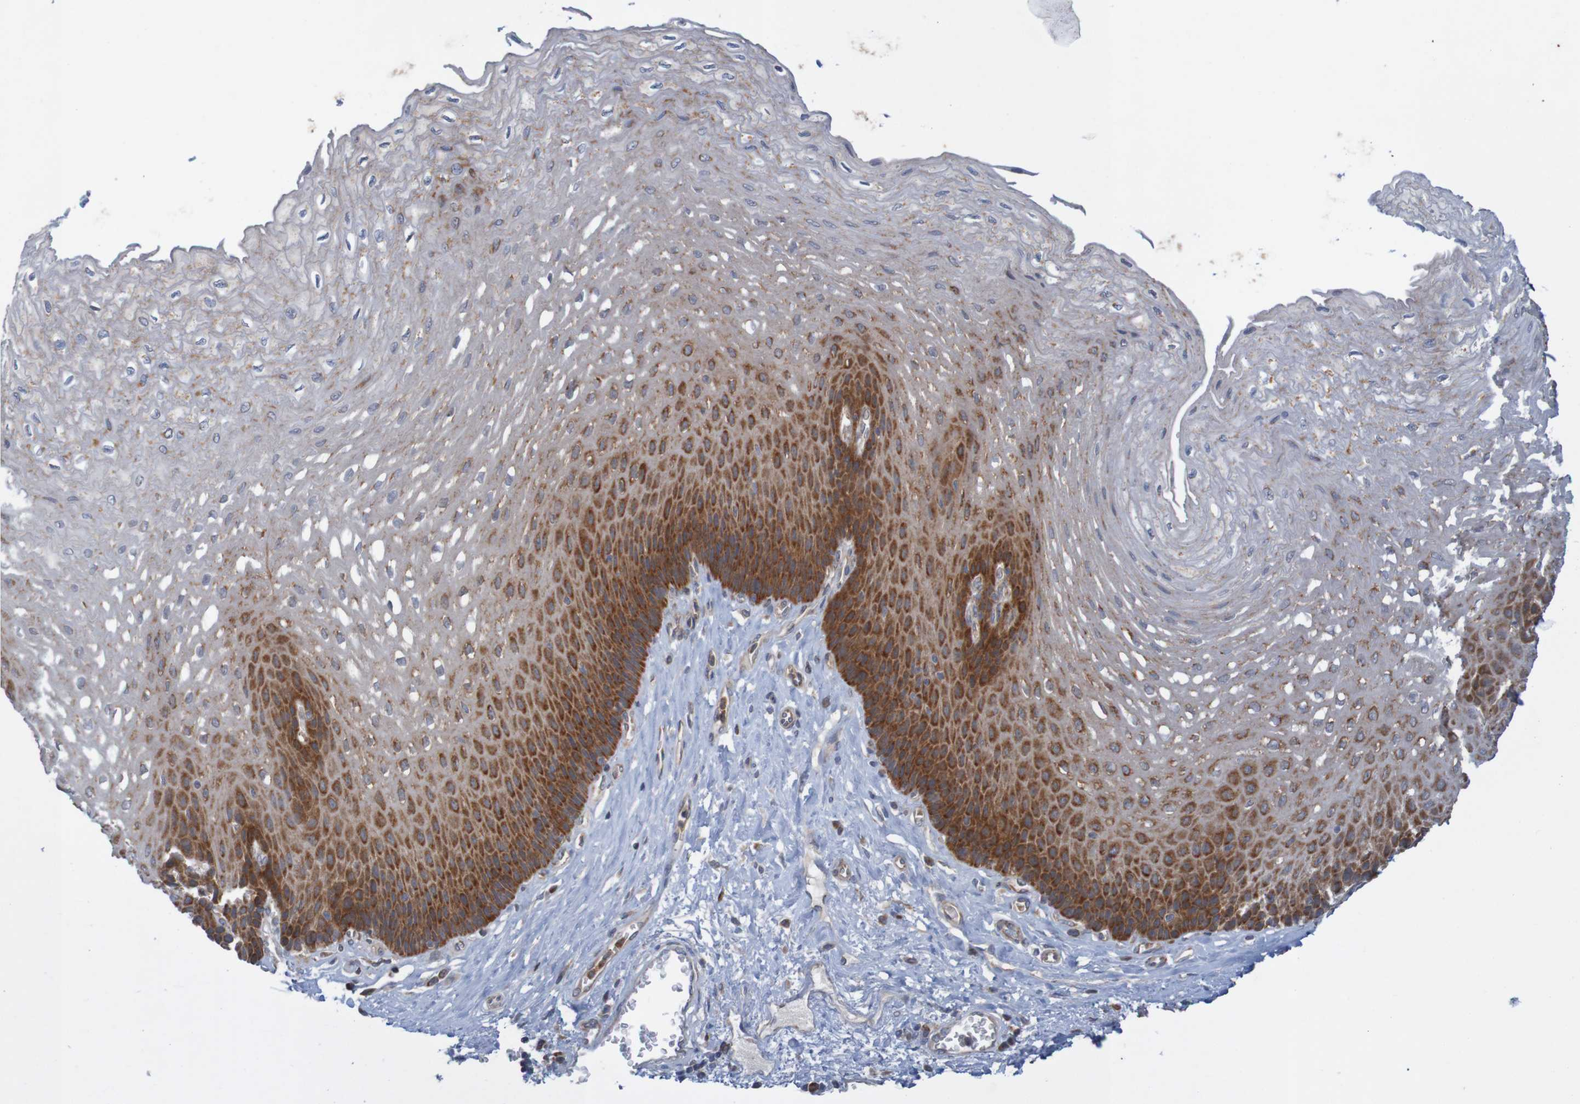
{"staining": {"intensity": "strong", "quantity": "25%-75%", "location": "cytoplasmic/membranous"}, "tissue": "esophagus", "cell_type": "Squamous epithelial cells", "image_type": "normal", "snomed": [{"axis": "morphology", "description": "Normal tissue, NOS"}, {"axis": "topography", "description": "Esophagus"}], "caption": "A photomicrograph of esophagus stained for a protein displays strong cytoplasmic/membranous brown staining in squamous epithelial cells. (Brightfield microscopy of DAB IHC at high magnification).", "gene": "NAV2", "patient": {"sex": "female", "age": 72}}